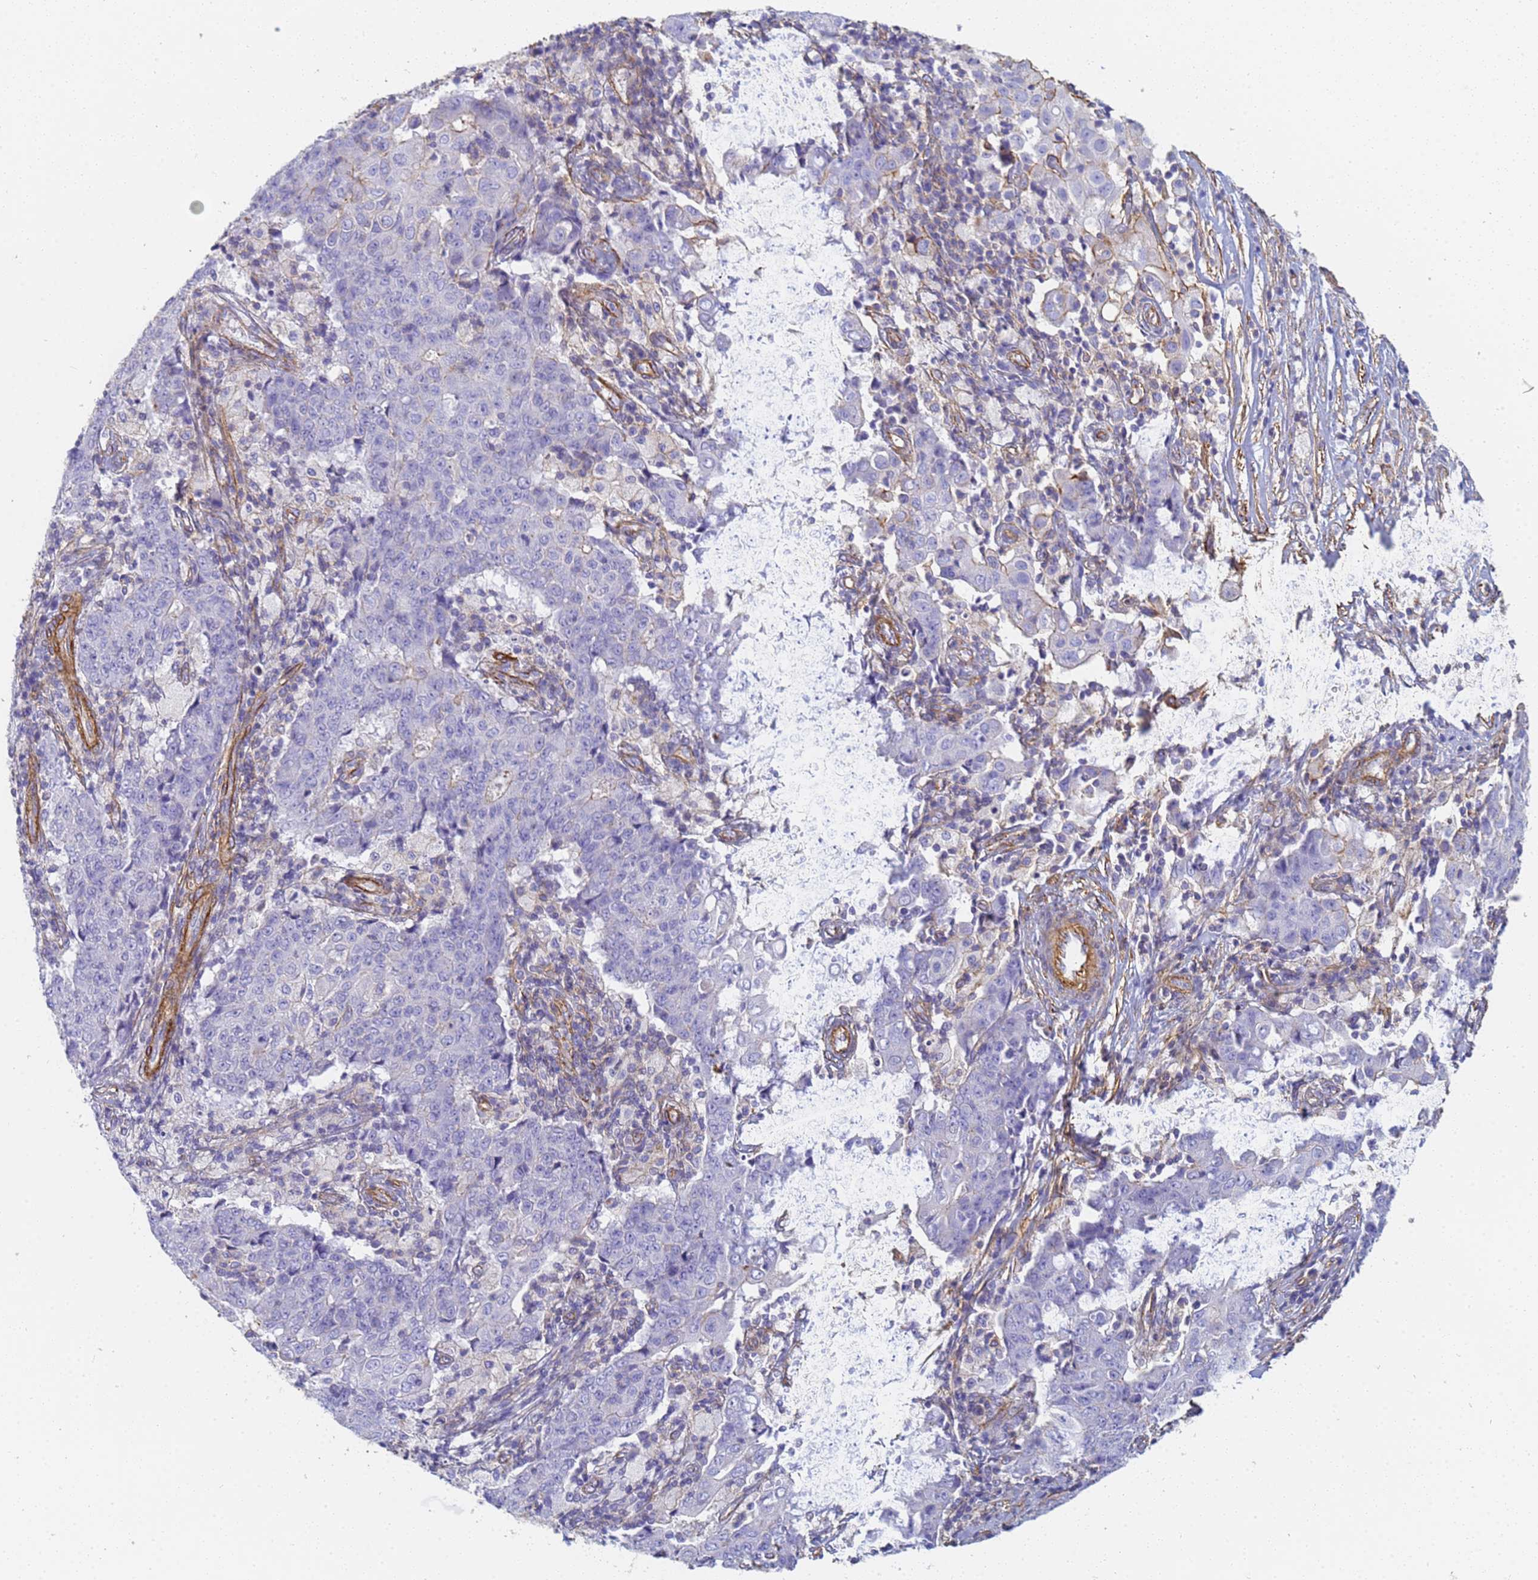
{"staining": {"intensity": "negative", "quantity": "none", "location": "none"}, "tissue": "ovarian cancer", "cell_type": "Tumor cells", "image_type": "cancer", "snomed": [{"axis": "morphology", "description": "Carcinoma, endometroid"}, {"axis": "topography", "description": "Ovary"}], "caption": "Micrograph shows no protein expression in tumor cells of ovarian cancer (endometroid carcinoma) tissue. (DAB IHC, high magnification).", "gene": "TPM1", "patient": {"sex": "female", "age": 42}}